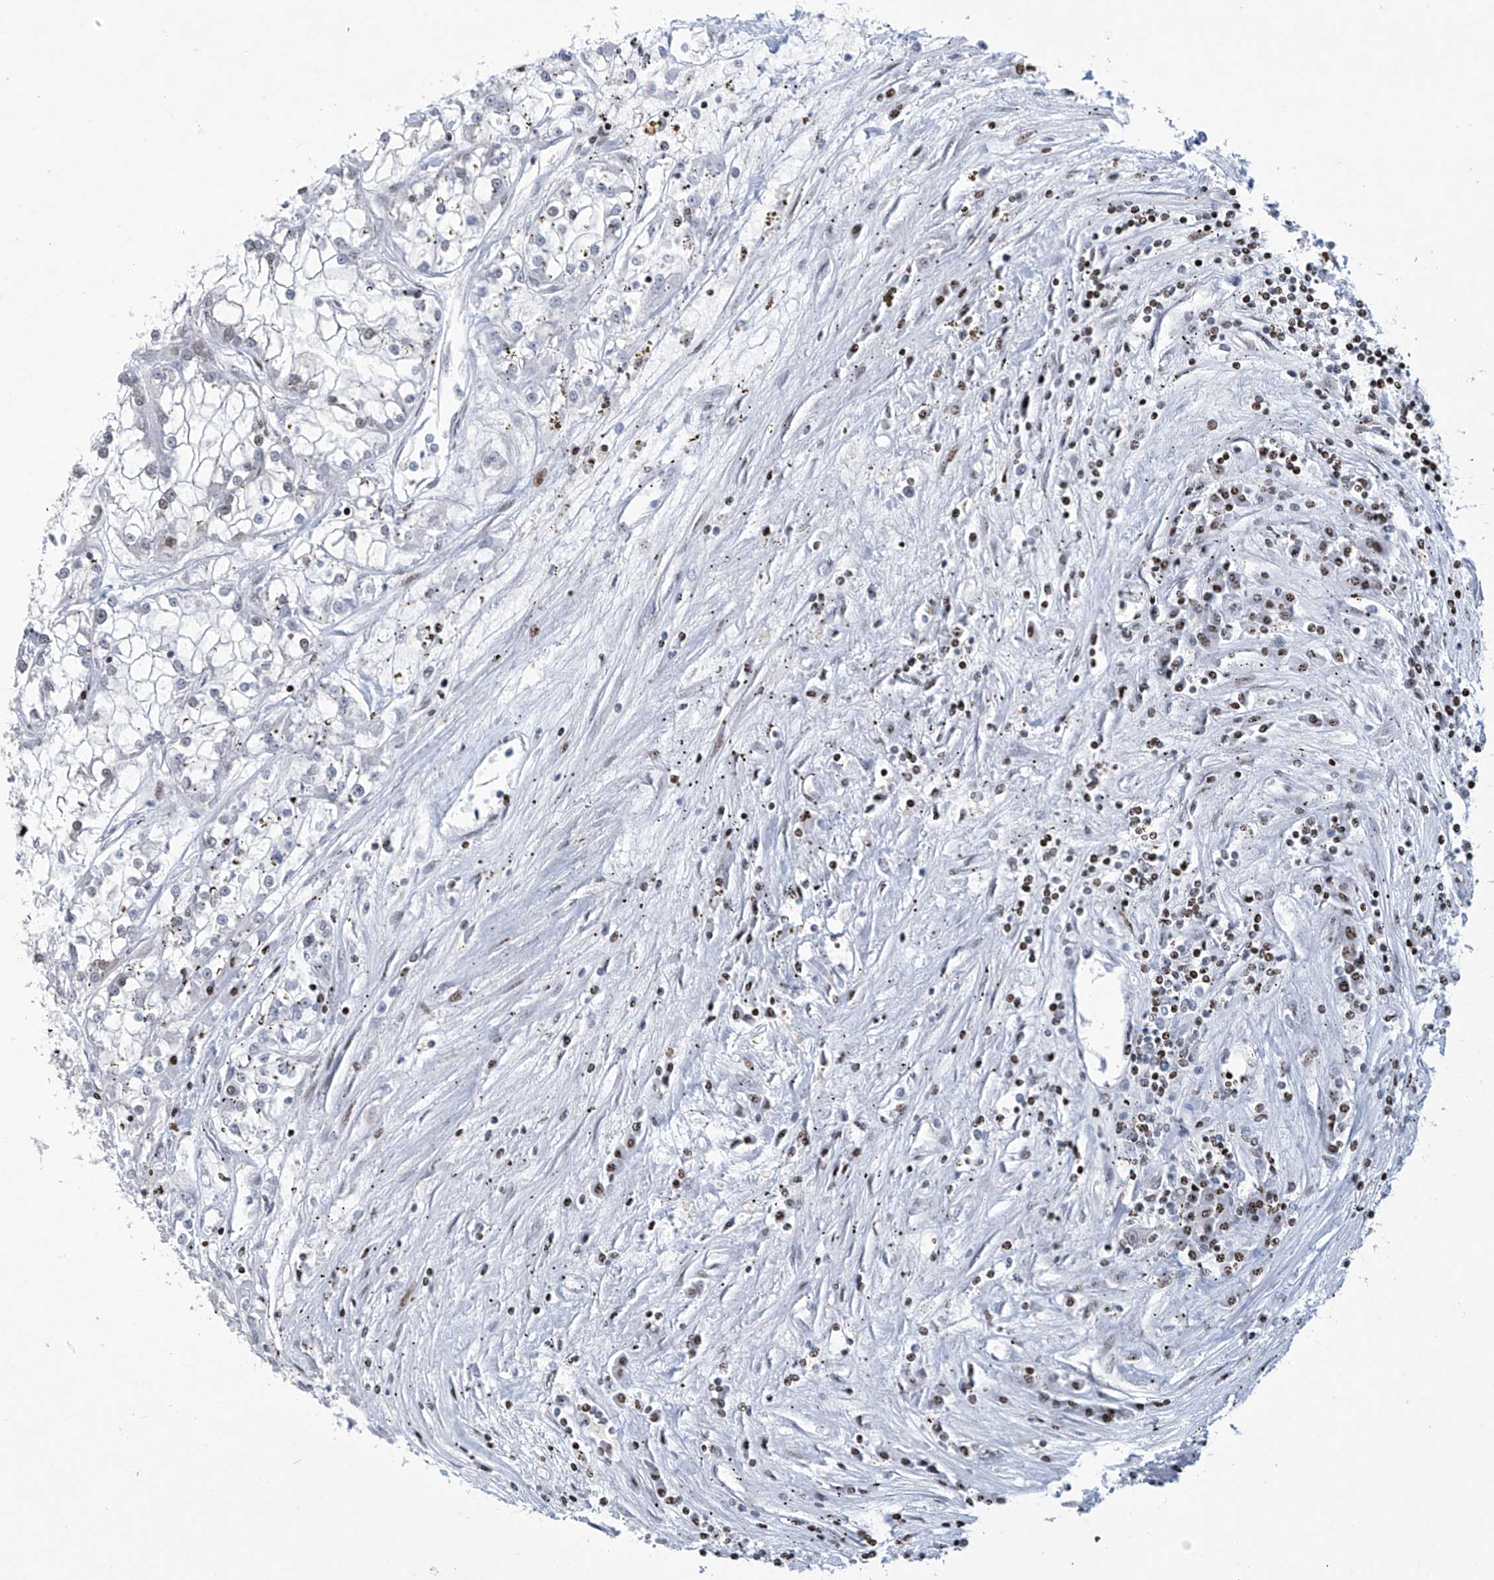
{"staining": {"intensity": "weak", "quantity": "<25%", "location": "nuclear"}, "tissue": "renal cancer", "cell_type": "Tumor cells", "image_type": "cancer", "snomed": [{"axis": "morphology", "description": "Adenocarcinoma, NOS"}, {"axis": "topography", "description": "Kidney"}], "caption": "Immunohistochemical staining of renal cancer (adenocarcinoma) demonstrates no significant staining in tumor cells.", "gene": "RFX7", "patient": {"sex": "female", "age": 52}}